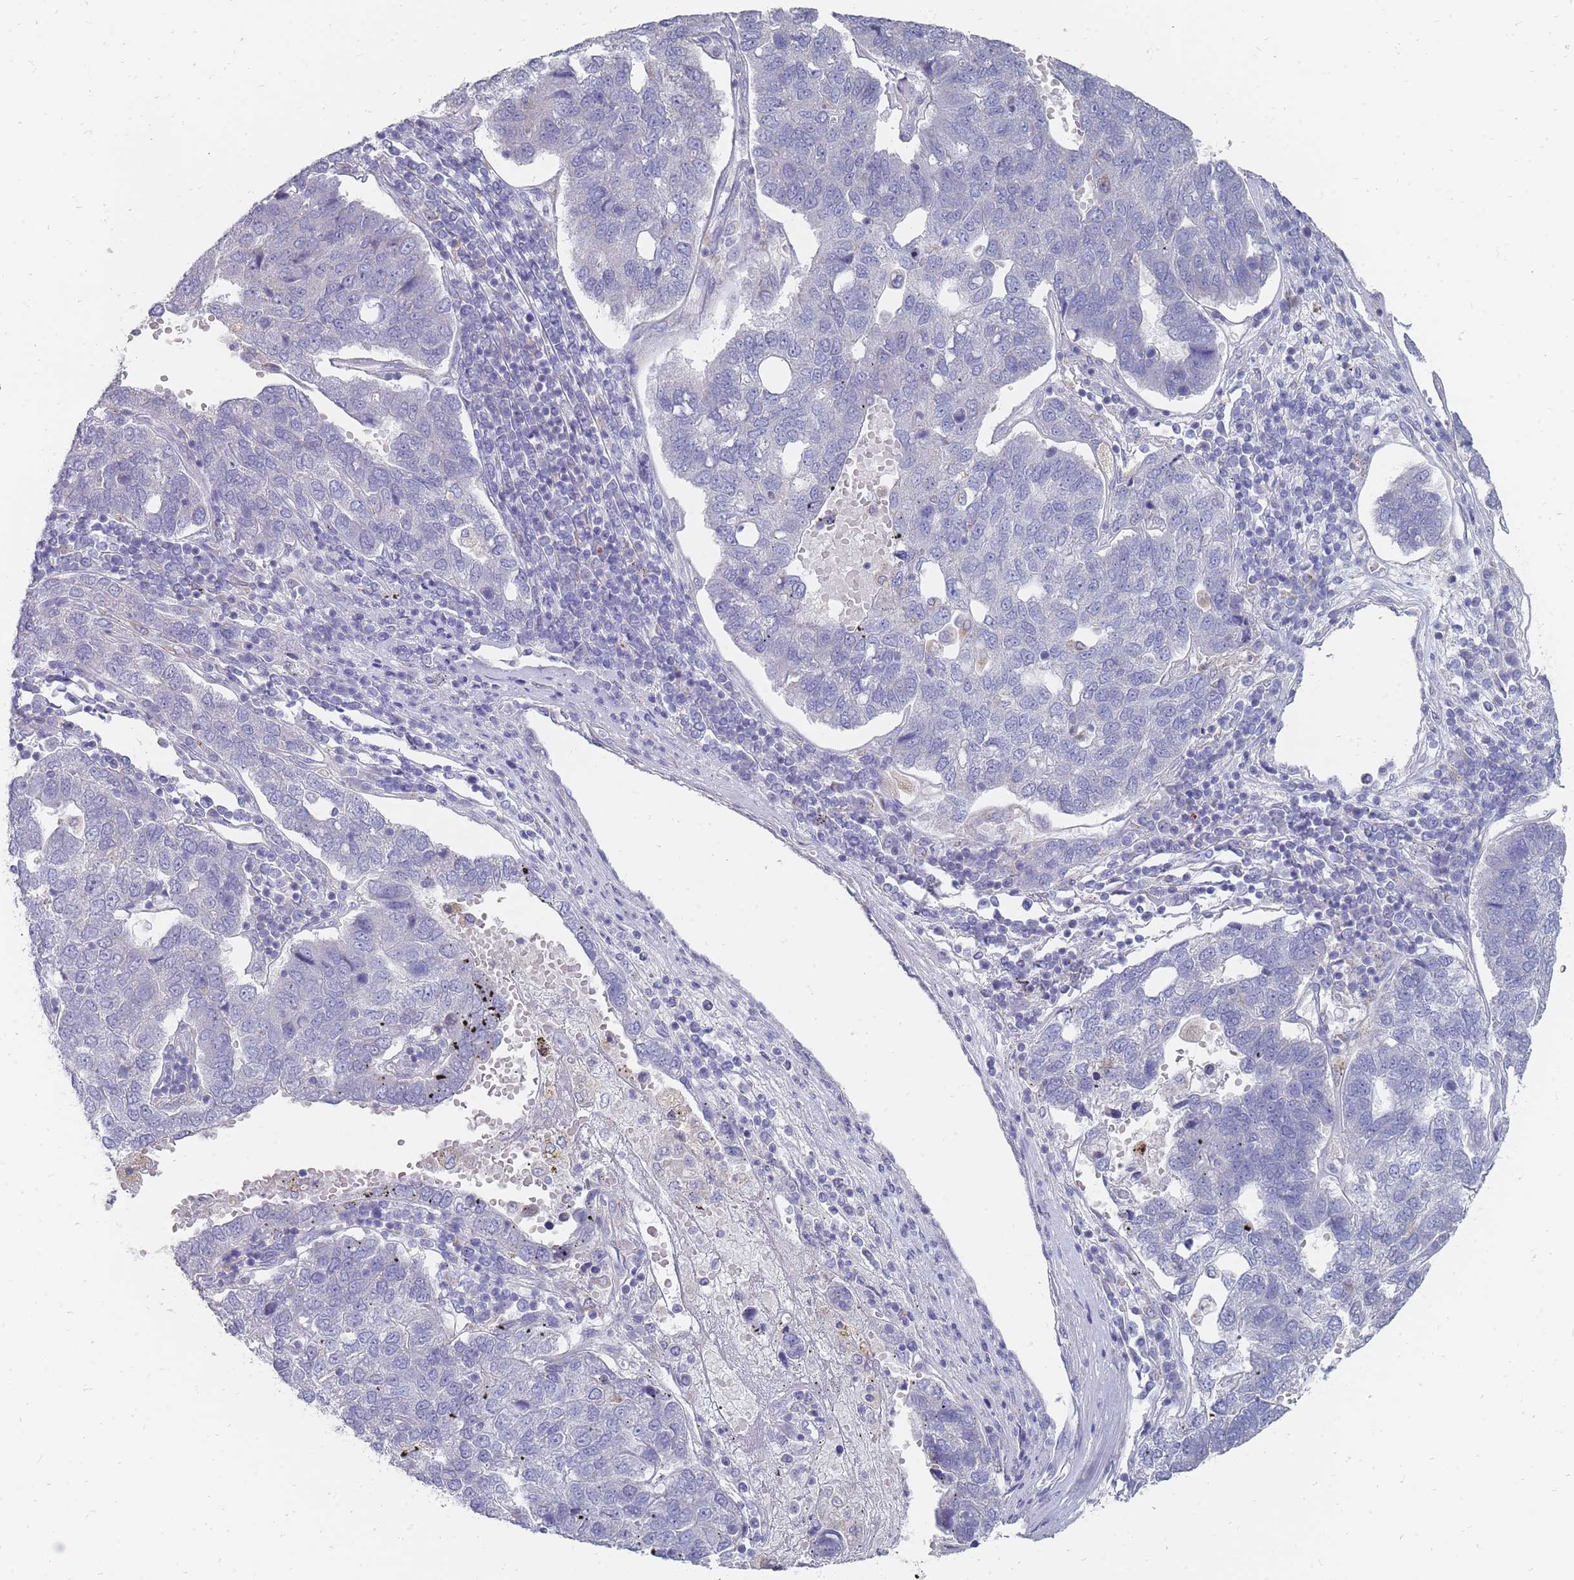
{"staining": {"intensity": "negative", "quantity": "none", "location": "none"}, "tissue": "pancreatic cancer", "cell_type": "Tumor cells", "image_type": "cancer", "snomed": [{"axis": "morphology", "description": "Adenocarcinoma, NOS"}, {"axis": "topography", "description": "Pancreas"}], "caption": "A high-resolution micrograph shows immunohistochemistry (IHC) staining of pancreatic cancer (adenocarcinoma), which reveals no significant expression in tumor cells. (Brightfield microscopy of DAB immunohistochemistry (IHC) at high magnification).", "gene": "OTULINL", "patient": {"sex": "female", "age": 61}}